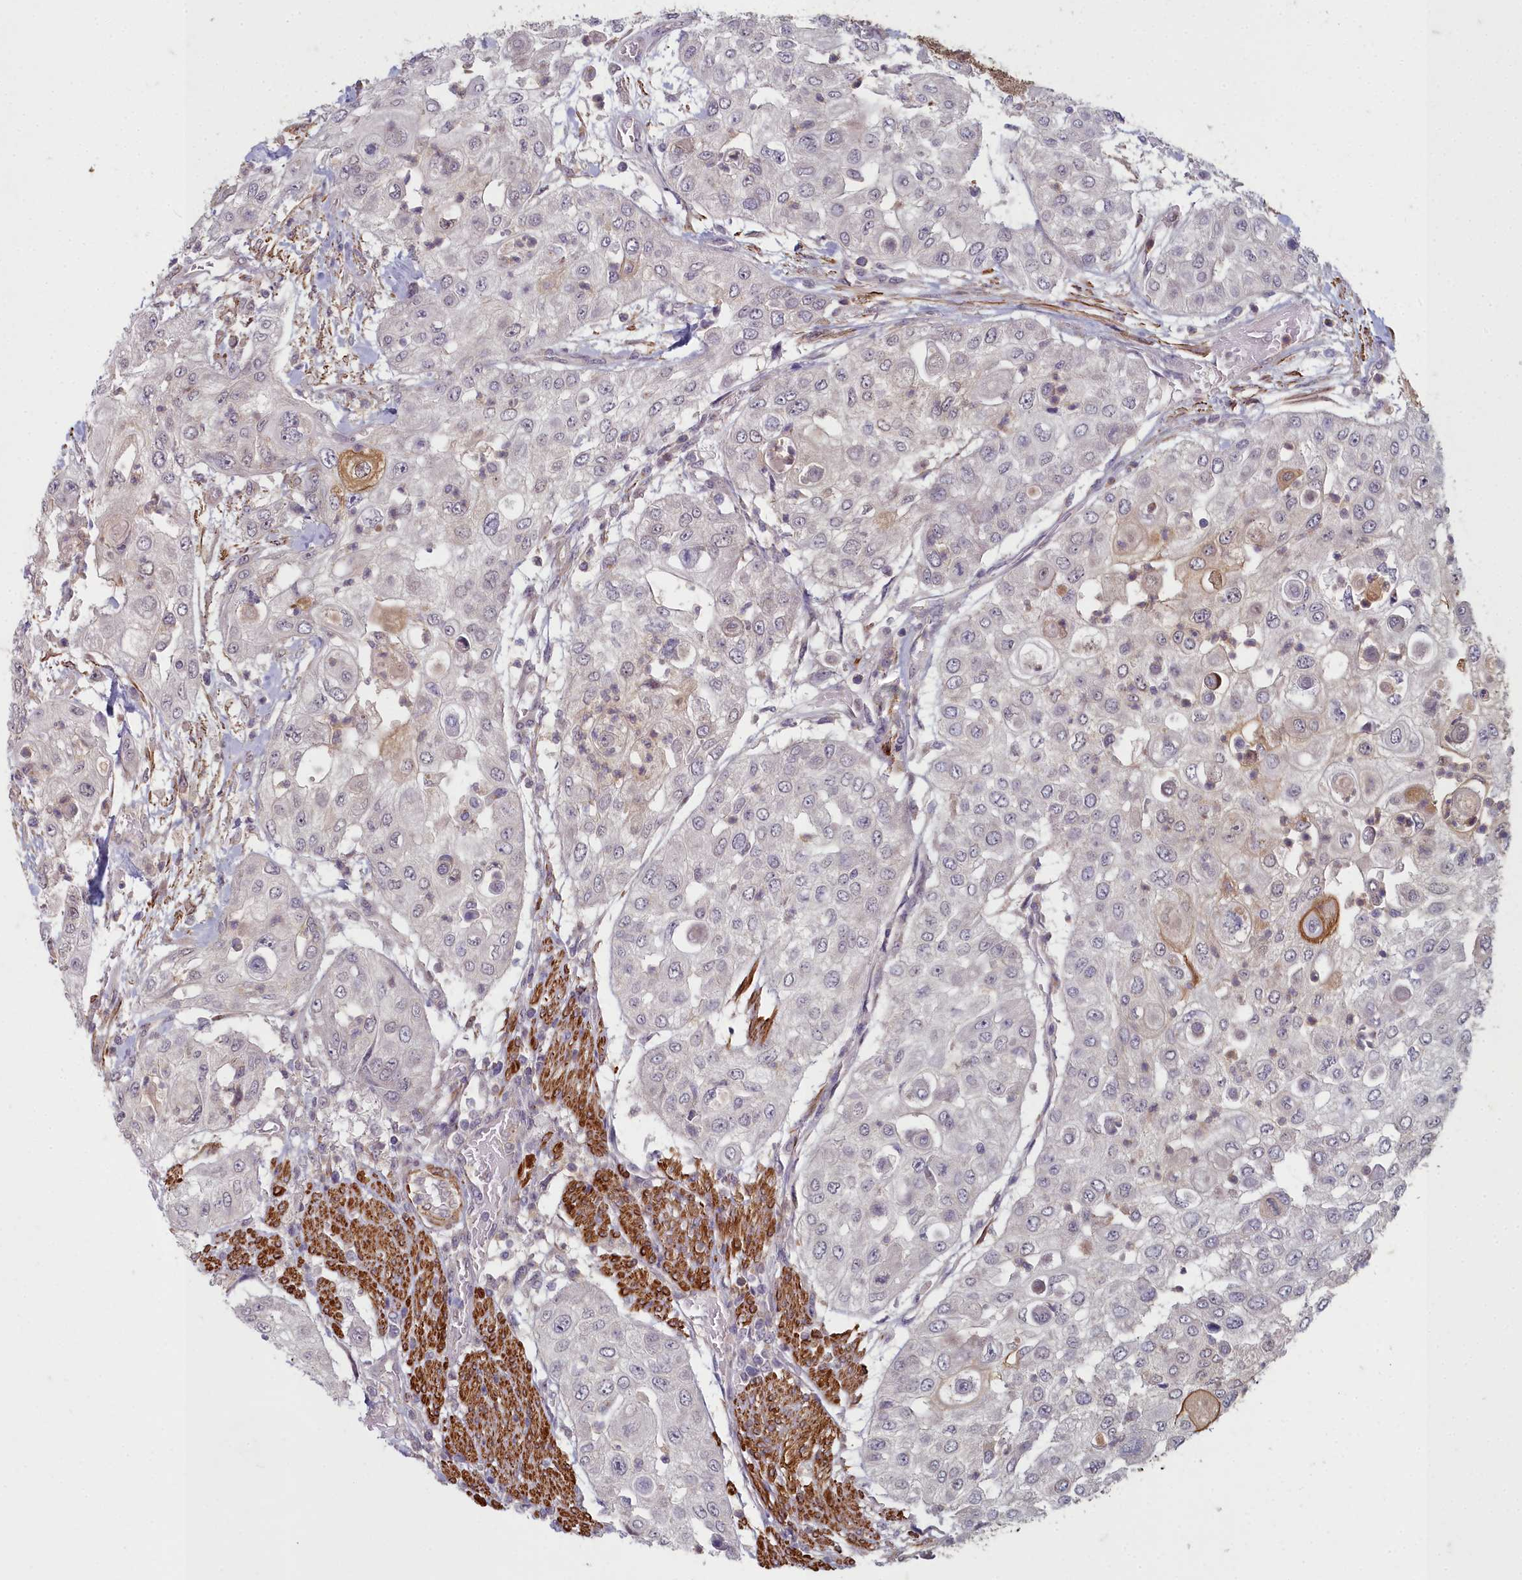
{"staining": {"intensity": "negative", "quantity": "none", "location": "none"}, "tissue": "urothelial cancer", "cell_type": "Tumor cells", "image_type": "cancer", "snomed": [{"axis": "morphology", "description": "Urothelial carcinoma, High grade"}, {"axis": "topography", "description": "Urinary bladder"}], "caption": "A histopathology image of high-grade urothelial carcinoma stained for a protein displays no brown staining in tumor cells. Nuclei are stained in blue.", "gene": "ZNF626", "patient": {"sex": "female", "age": 79}}